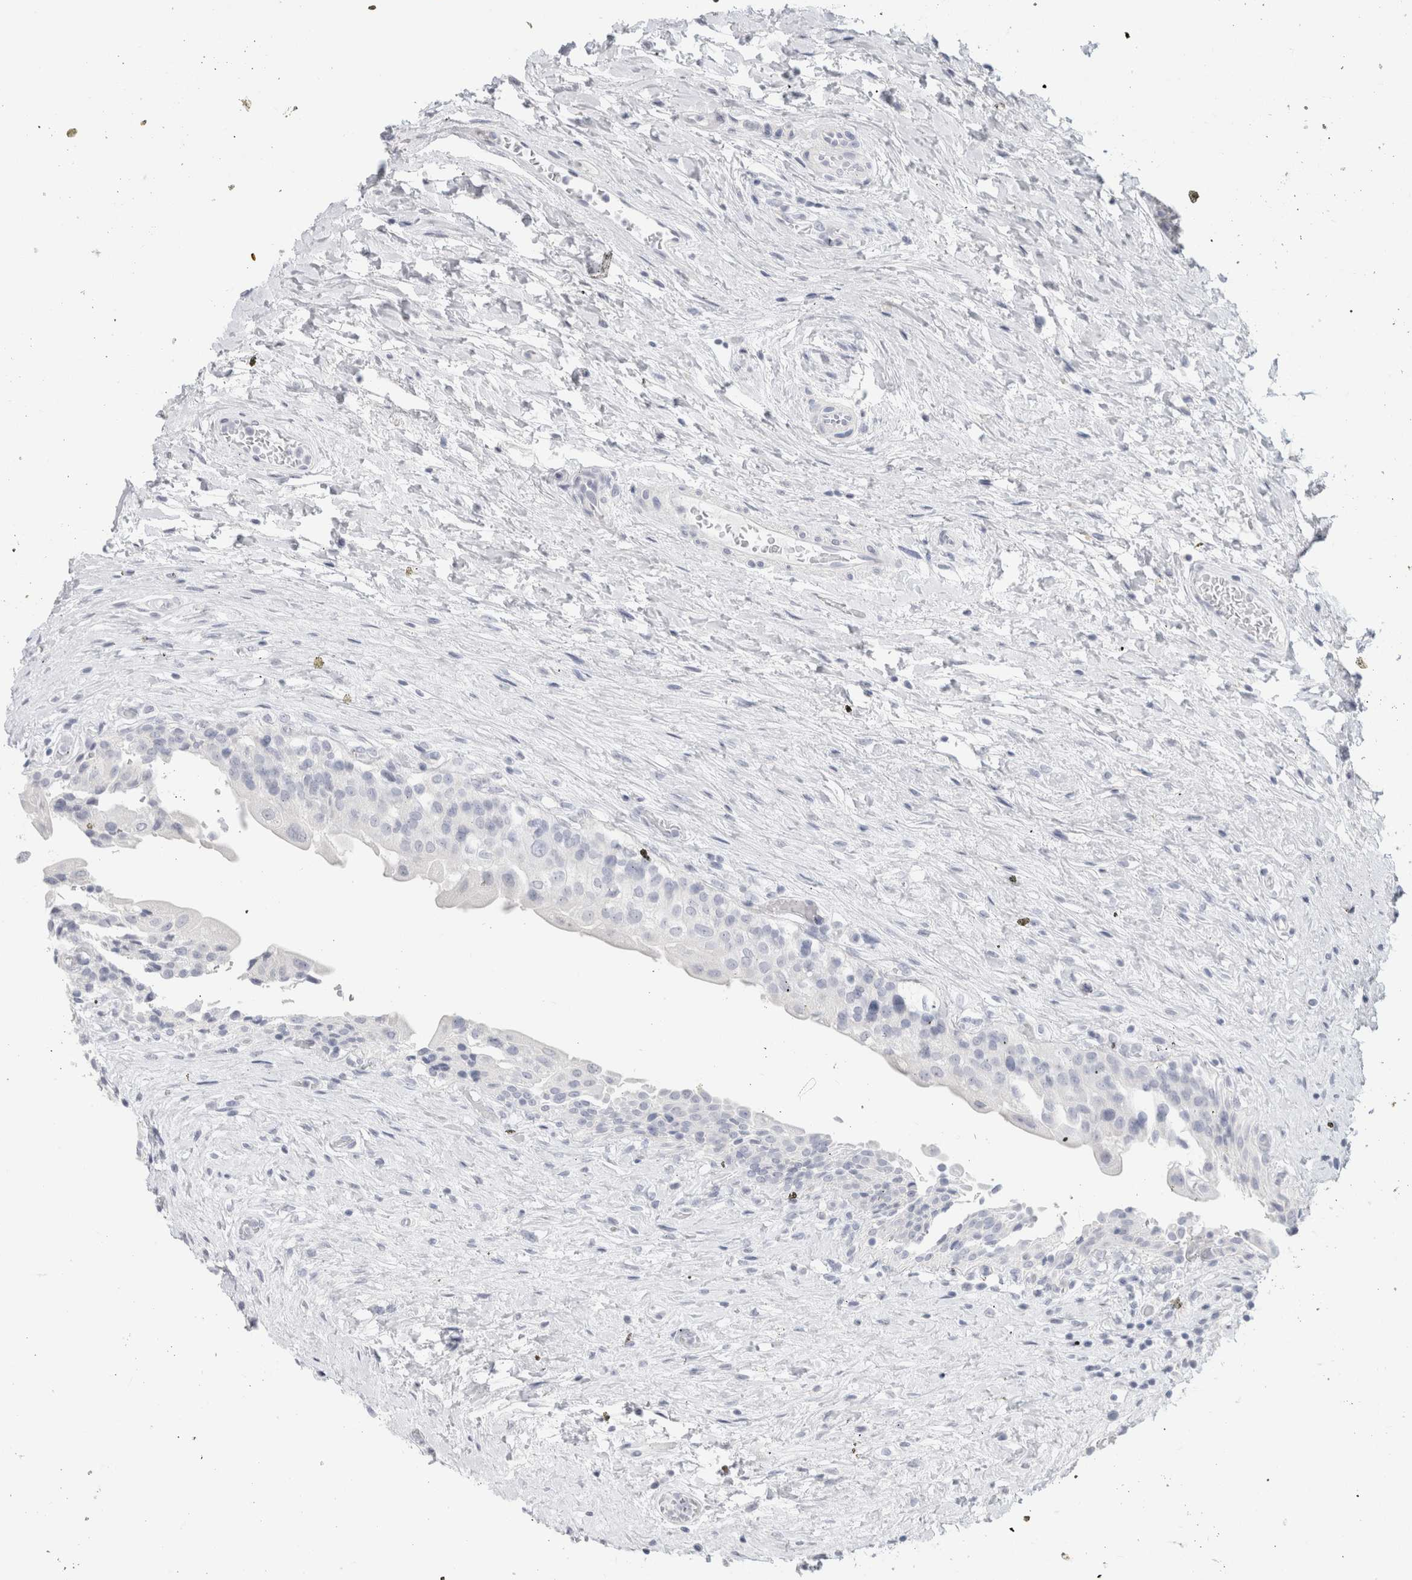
{"staining": {"intensity": "negative", "quantity": "none", "location": "none"}, "tissue": "urinary bladder", "cell_type": "Urothelial cells", "image_type": "normal", "snomed": [{"axis": "morphology", "description": "Normal tissue, NOS"}, {"axis": "topography", "description": "Urinary bladder"}], "caption": "This is a histopathology image of immunohistochemistry (IHC) staining of unremarkable urinary bladder, which shows no expression in urothelial cells.", "gene": "SLC6A1", "patient": {"sex": "male", "age": 74}}